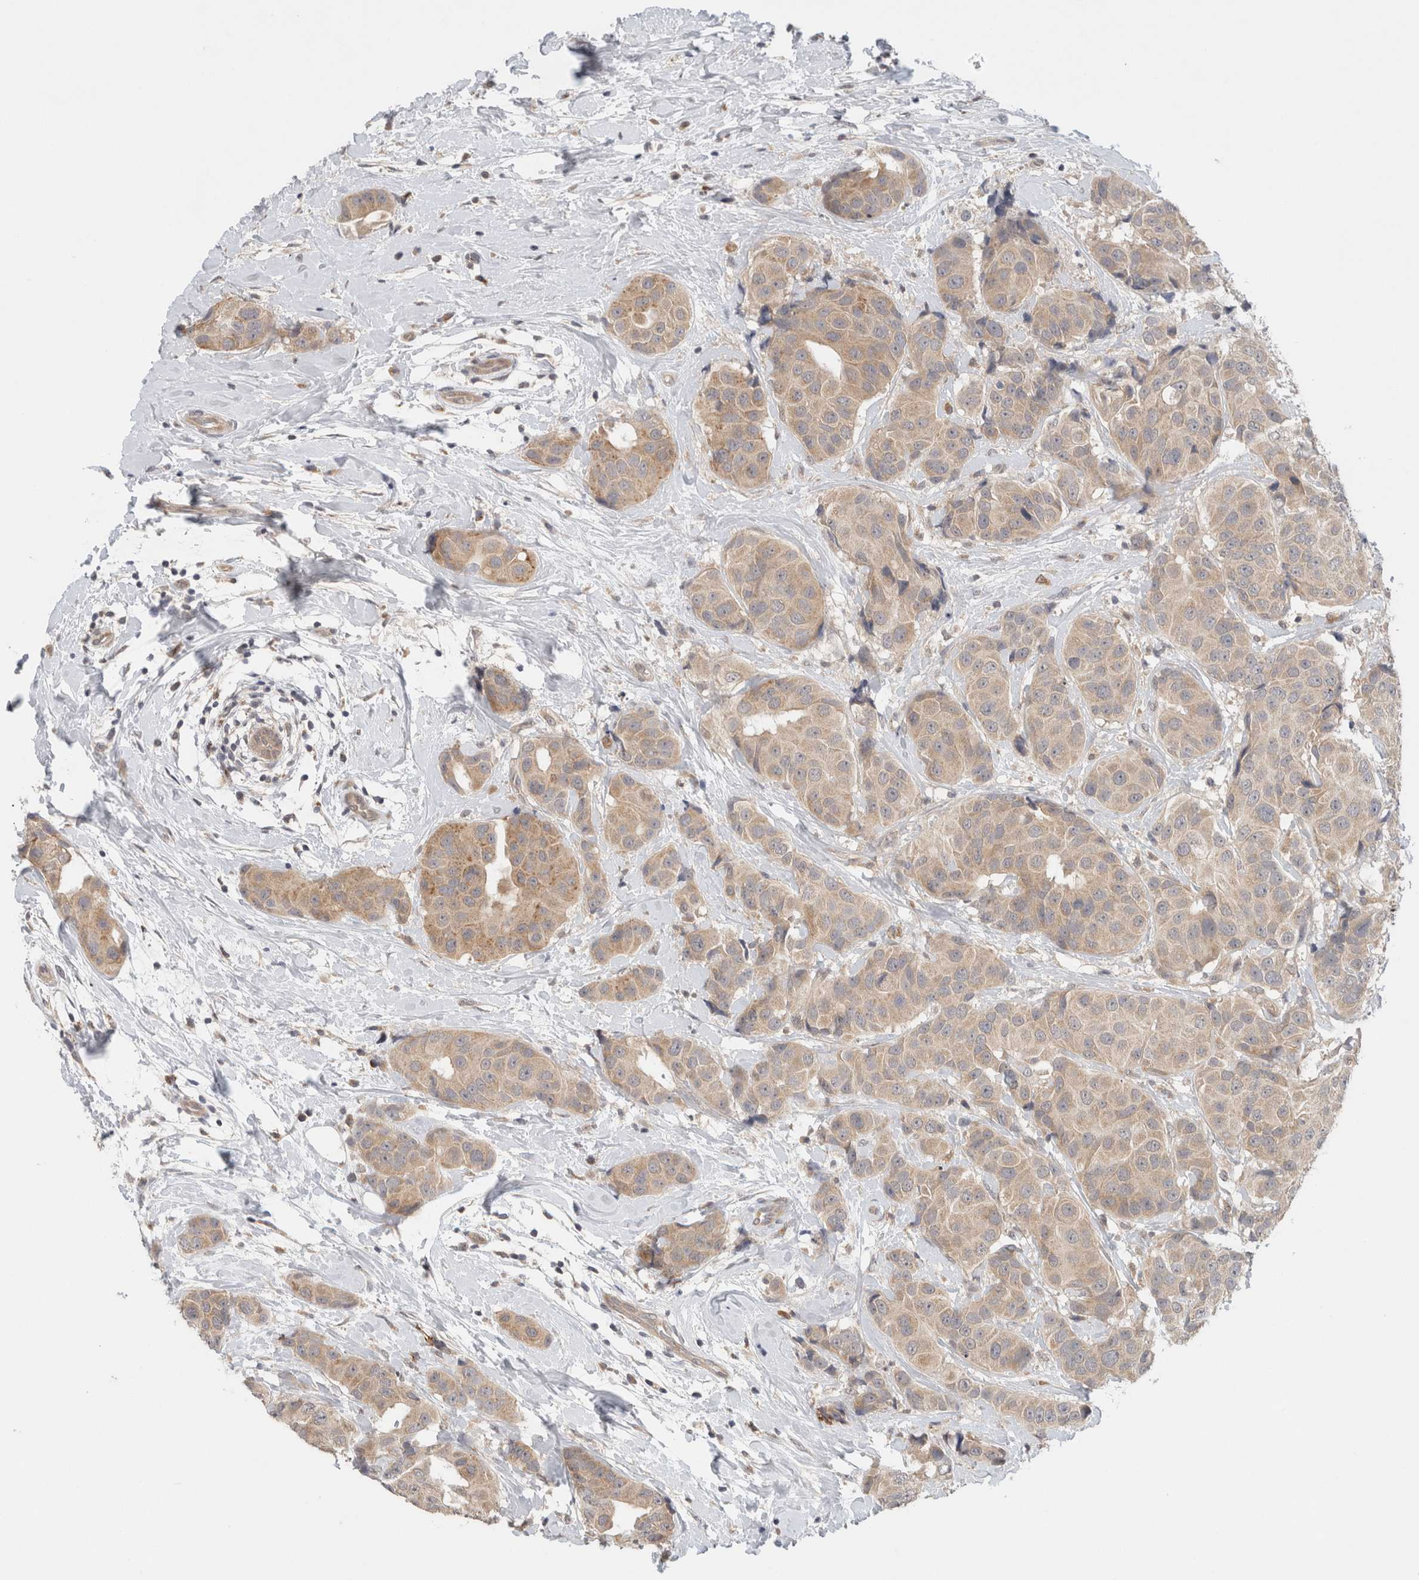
{"staining": {"intensity": "weak", "quantity": ">75%", "location": "cytoplasmic/membranous"}, "tissue": "breast cancer", "cell_type": "Tumor cells", "image_type": "cancer", "snomed": [{"axis": "morphology", "description": "Normal tissue, NOS"}, {"axis": "morphology", "description": "Duct carcinoma"}, {"axis": "topography", "description": "Breast"}], "caption": "Brown immunohistochemical staining in infiltrating ductal carcinoma (breast) reveals weak cytoplasmic/membranous expression in approximately >75% of tumor cells.", "gene": "SGK1", "patient": {"sex": "female", "age": 39}}